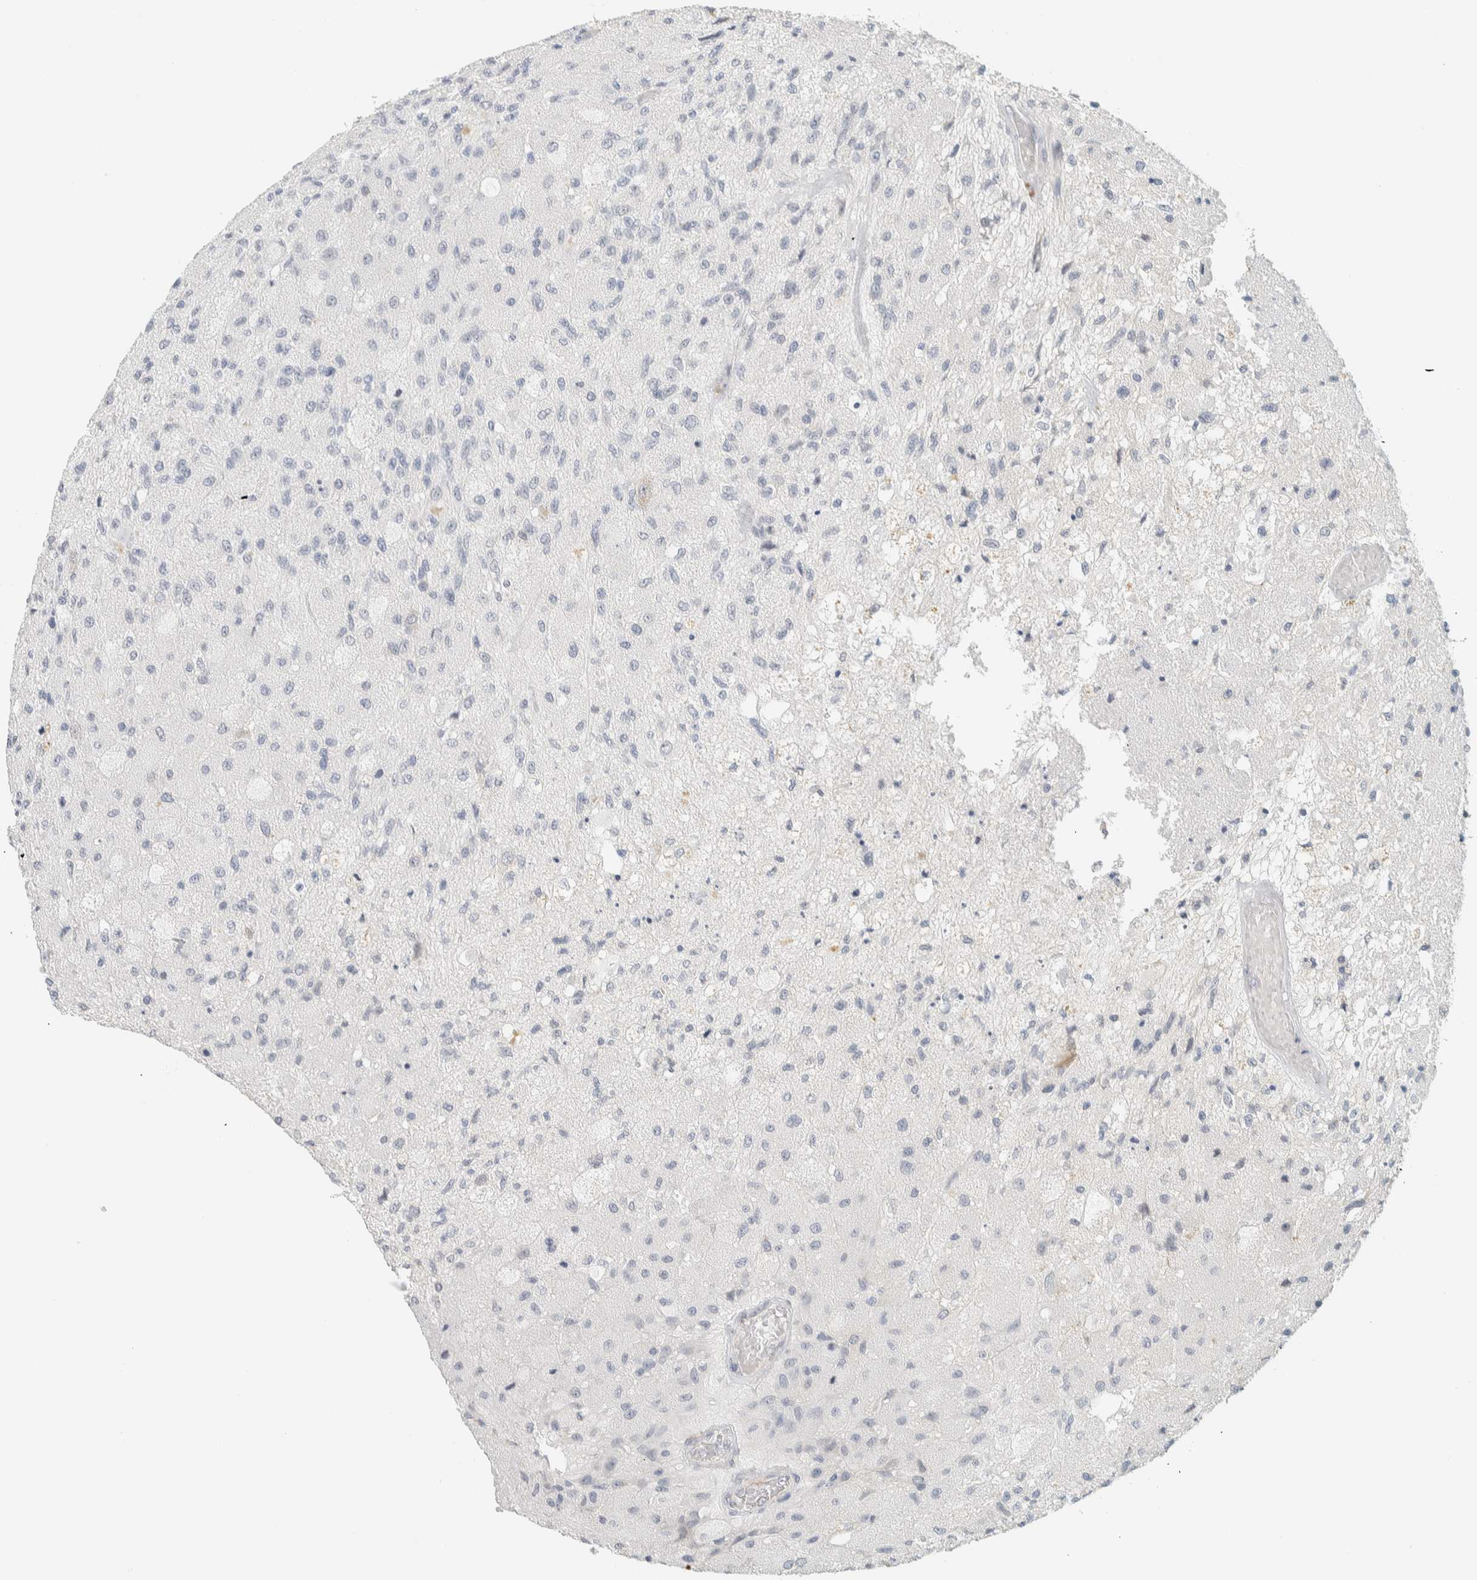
{"staining": {"intensity": "negative", "quantity": "none", "location": "none"}, "tissue": "glioma", "cell_type": "Tumor cells", "image_type": "cancer", "snomed": [{"axis": "morphology", "description": "Normal tissue, NOS"}, {"axis": "morphology", "description": "Glioma, malignant, High grade"}, {"axis": "topography", "description": "Cerebral cortex"}], "caption": "Histopathology image shows no protein expression in tumor cells of glioma tissue.", "gene": "C1QTNF12", "patient": {"sex": "male", "age": 77}}